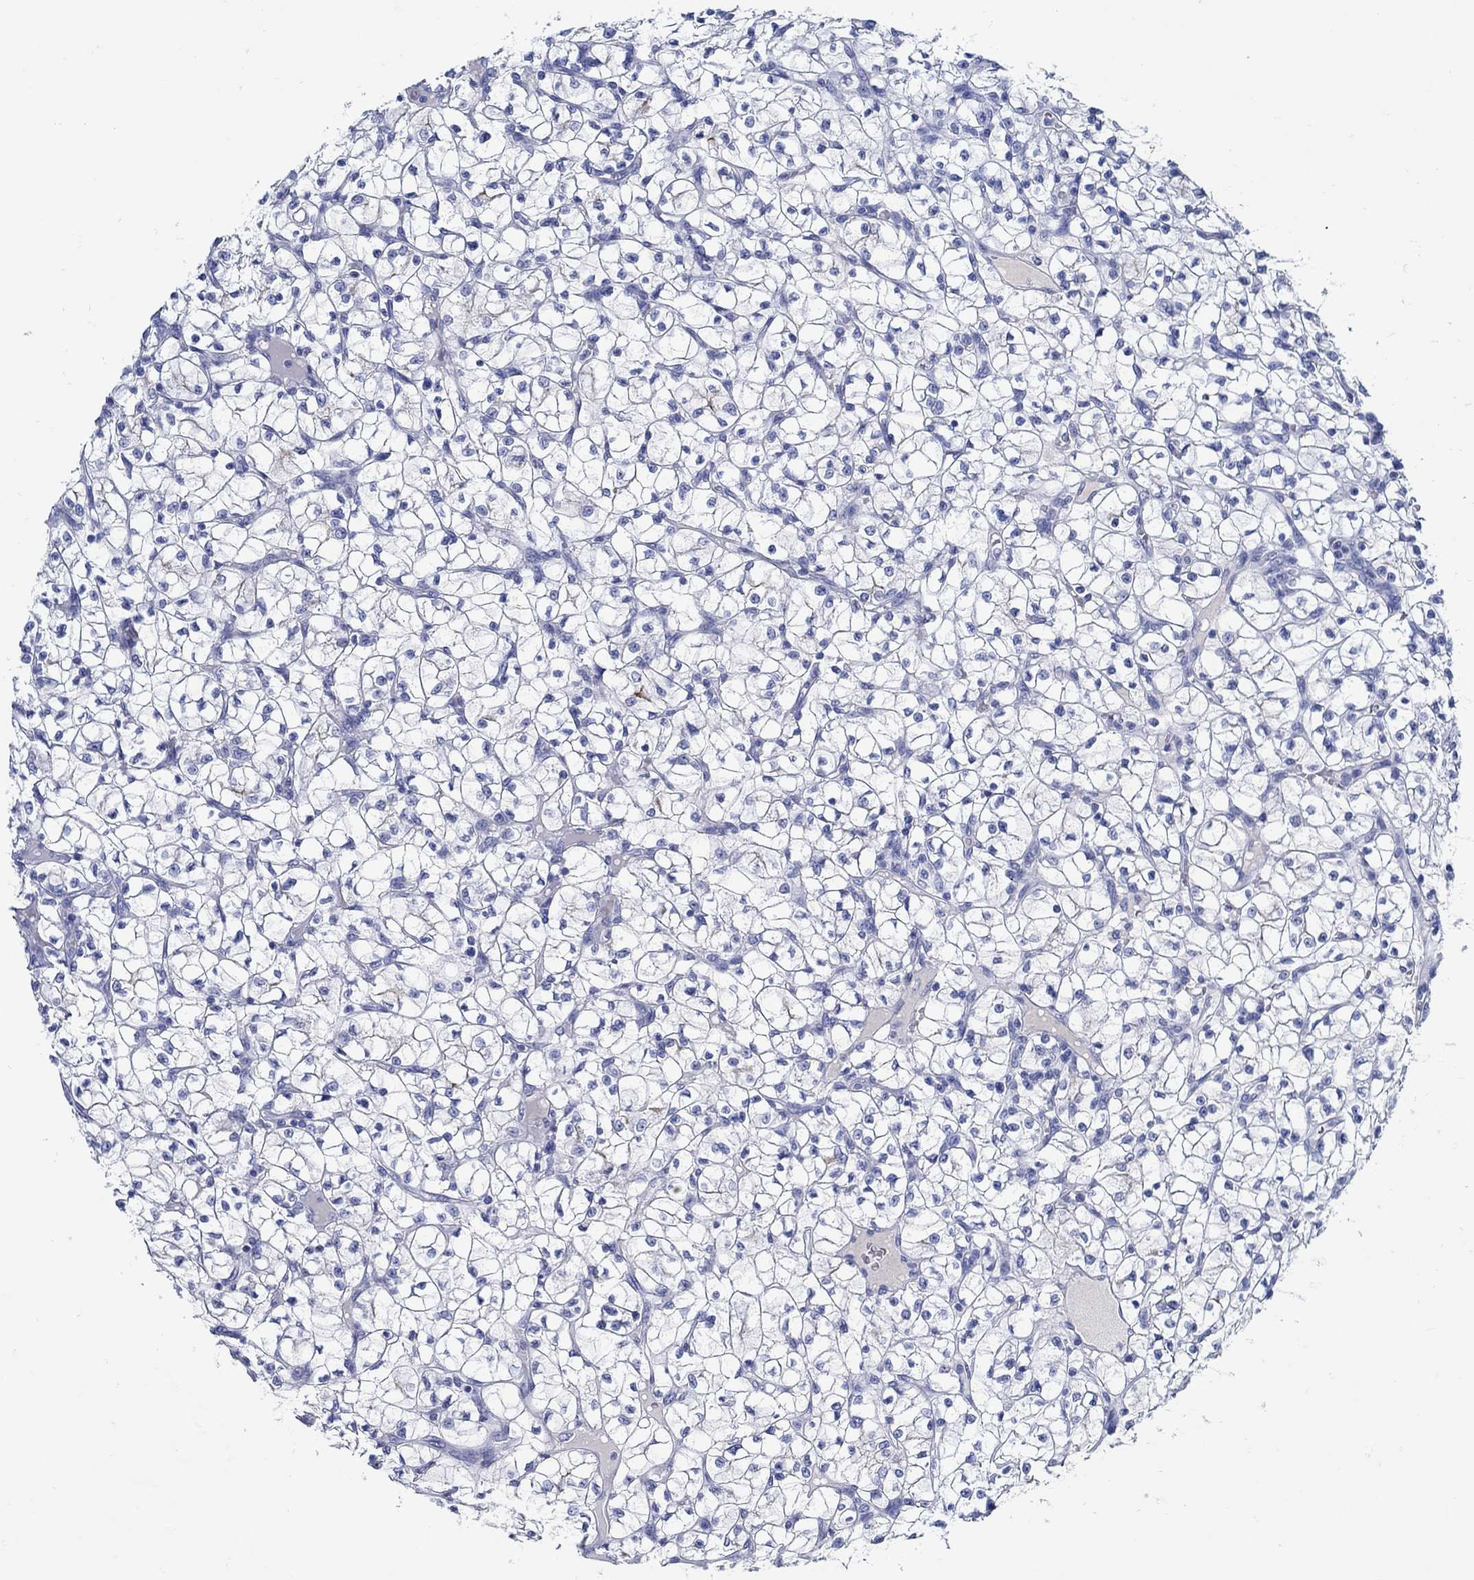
{"staining": {"intensity": "negative", "quantity": "none", "location": "none"}, "tissue": "renal cancer", "cell_type": "Tumor cells", "image_type": "cancer", "snomed": [{"axis": "morphology", "description": "Adenocarcinoma, NOS"}, {"axis": "topography", "description": "Kidney"}], "caption": "Adenocarcinoma (renal) was stained to show a protein in brown. There is no significant staining in tumor cells.", "gene": "PAX9", "patient": {"sex": "female", "age": 64}}